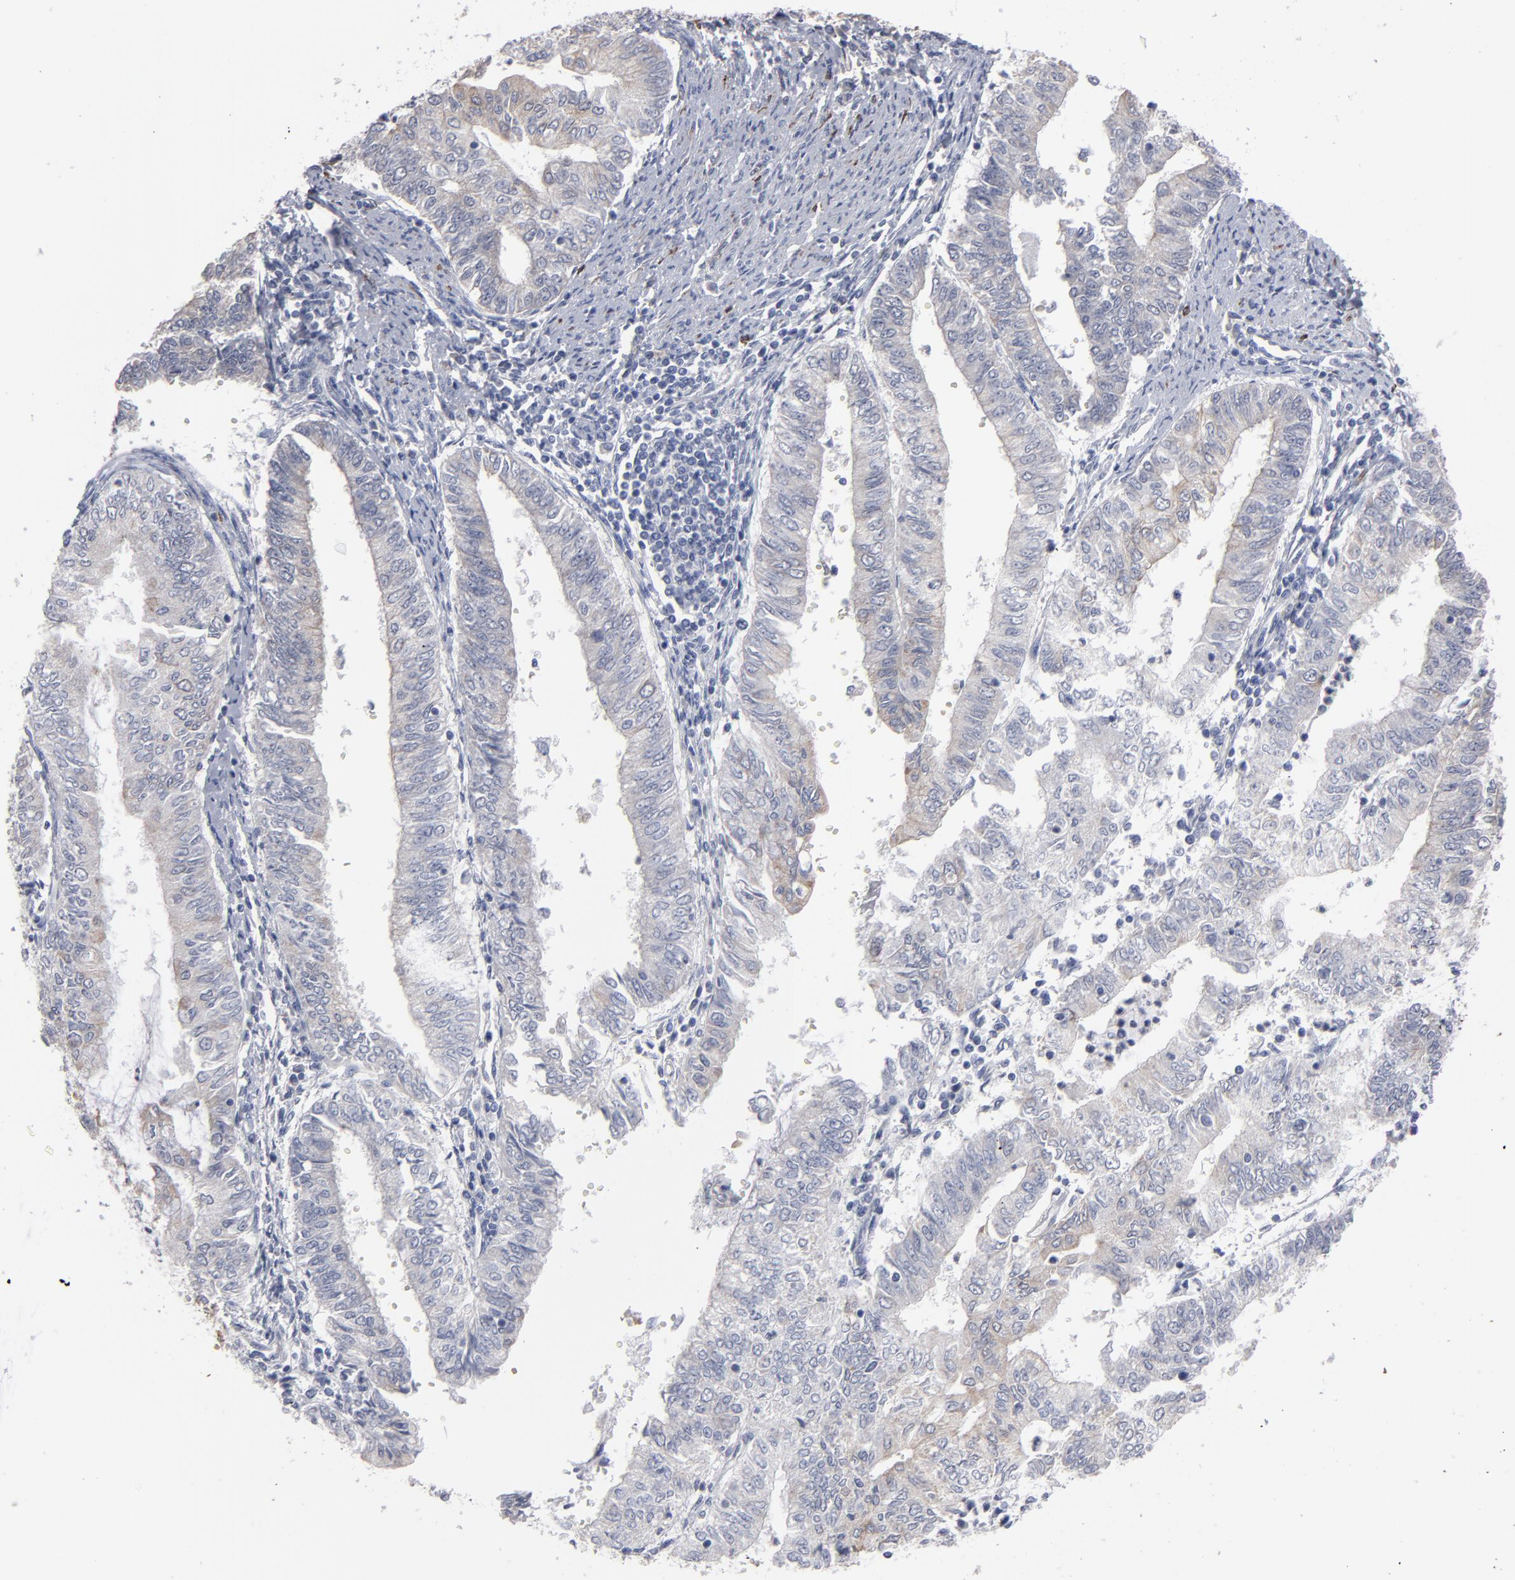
{"staining": {"intensity": "weak", "quantity": "25%-75%", "location": "cytoplasmic/membranous"}, "tissue": "endometrial cancer", "cell_type": "Tumor cells", "image_type": "cancer", "snomed": [{"axis": "morphology", "description": "Adenocarcinoma, NOS"}, {"axis": "topography", "description": "Endometrium"}], "caption": "This is an image of immunohistochemistry staining of endometrial adenocarcinoma, which shows weak positivity in the cytoplasmic/membranous of tumor cells.", "gene": "ZNF175", "patient": {"sex": "female", "age": 66}}